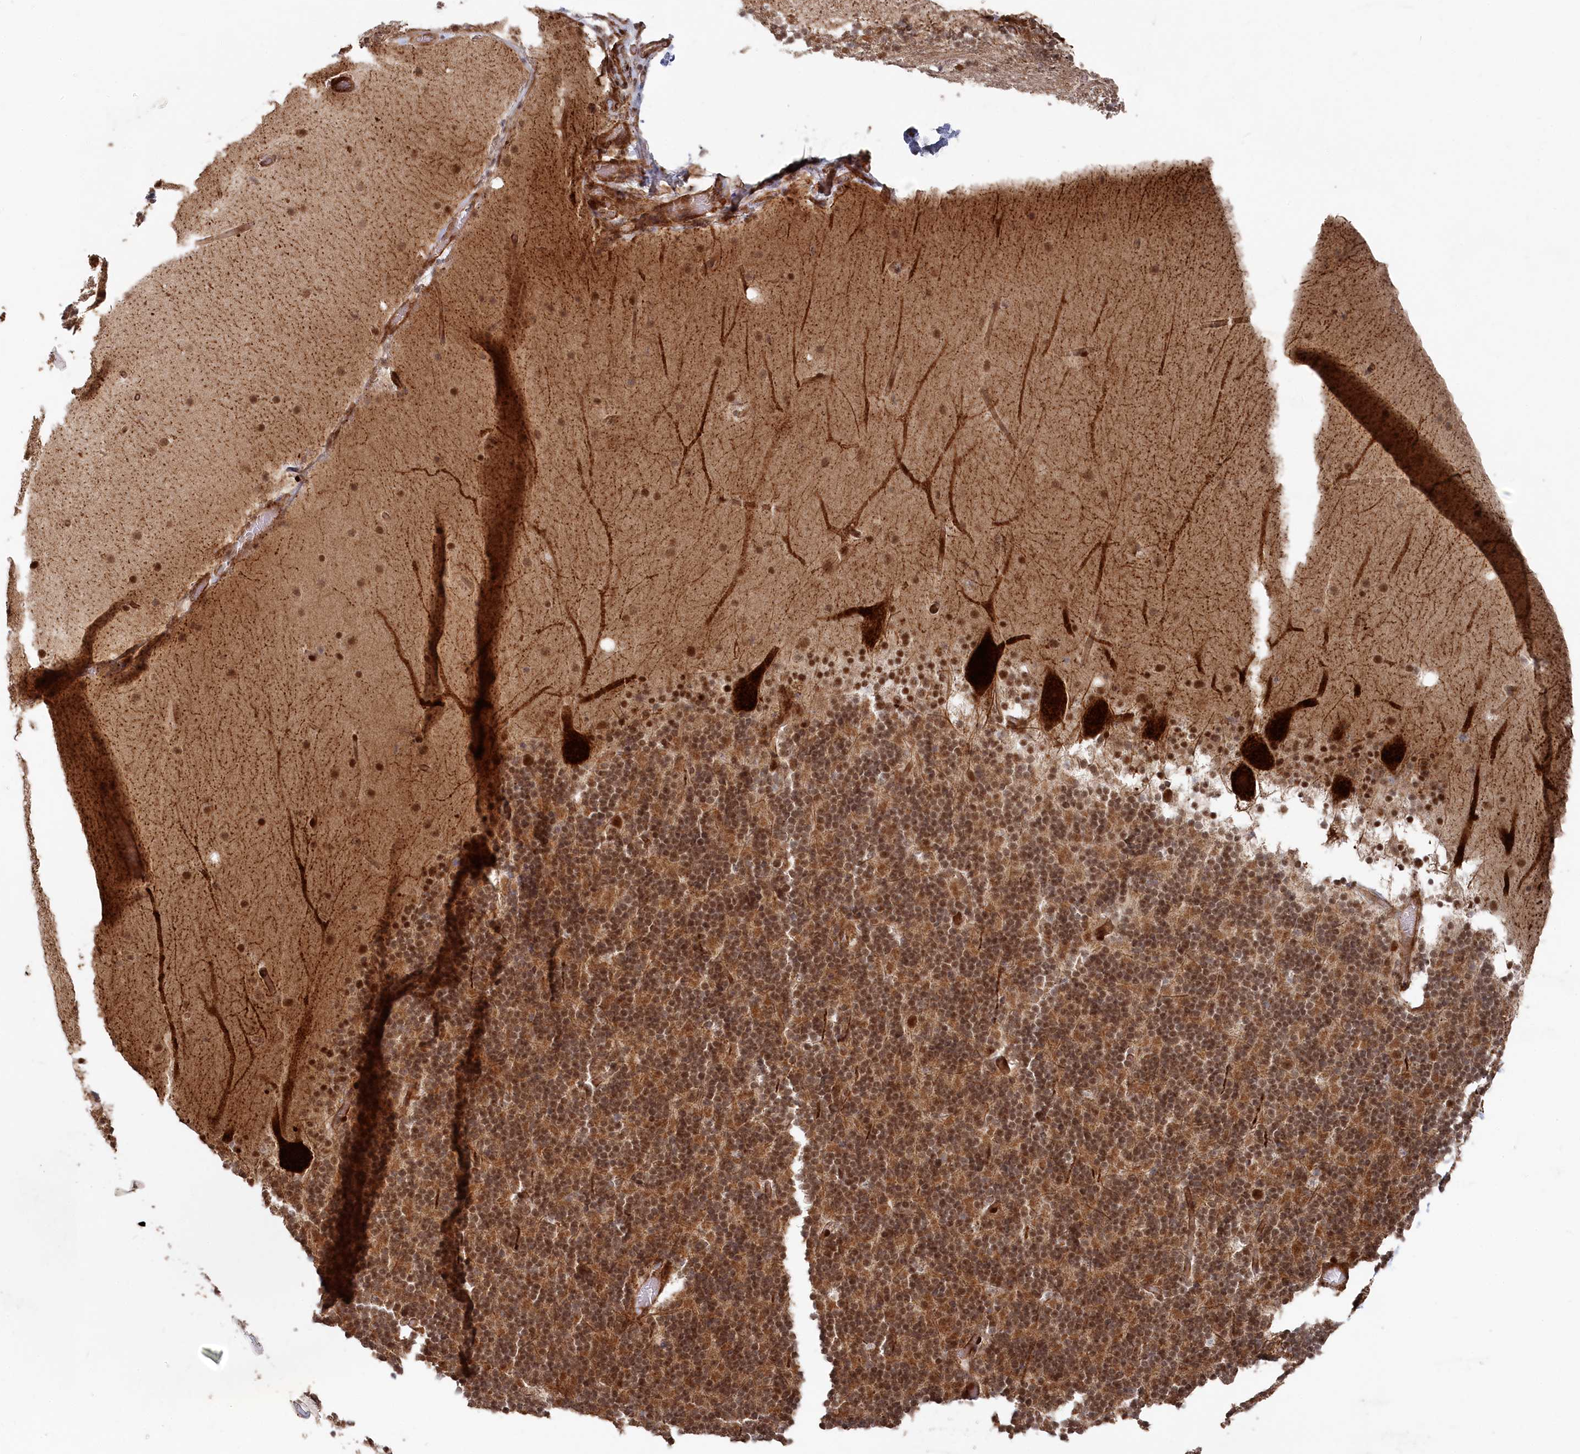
{"staining": {"intensity": "moderate", "quantity": ">75%", "location": "cytoplasmic/membranous,nuclear"}, "tissue": "cerebellum", "cell_type": "Cells in granular layer", "image_type": "normal", "snomed": [{"axis": "morphology", "description": "Normal tissue, NOS"}, {"axis": "topography", "description": "Cerebellum"}], "caption": "Immunohistochemistry of normal human cerebellum reveals medium levels of moderate cytoplasmic/membranous,nuclear positivity in approximately >75% of cells in granular layer.", "gene": "POLR3A", "patient": {"sex": "male", "age": 57}}